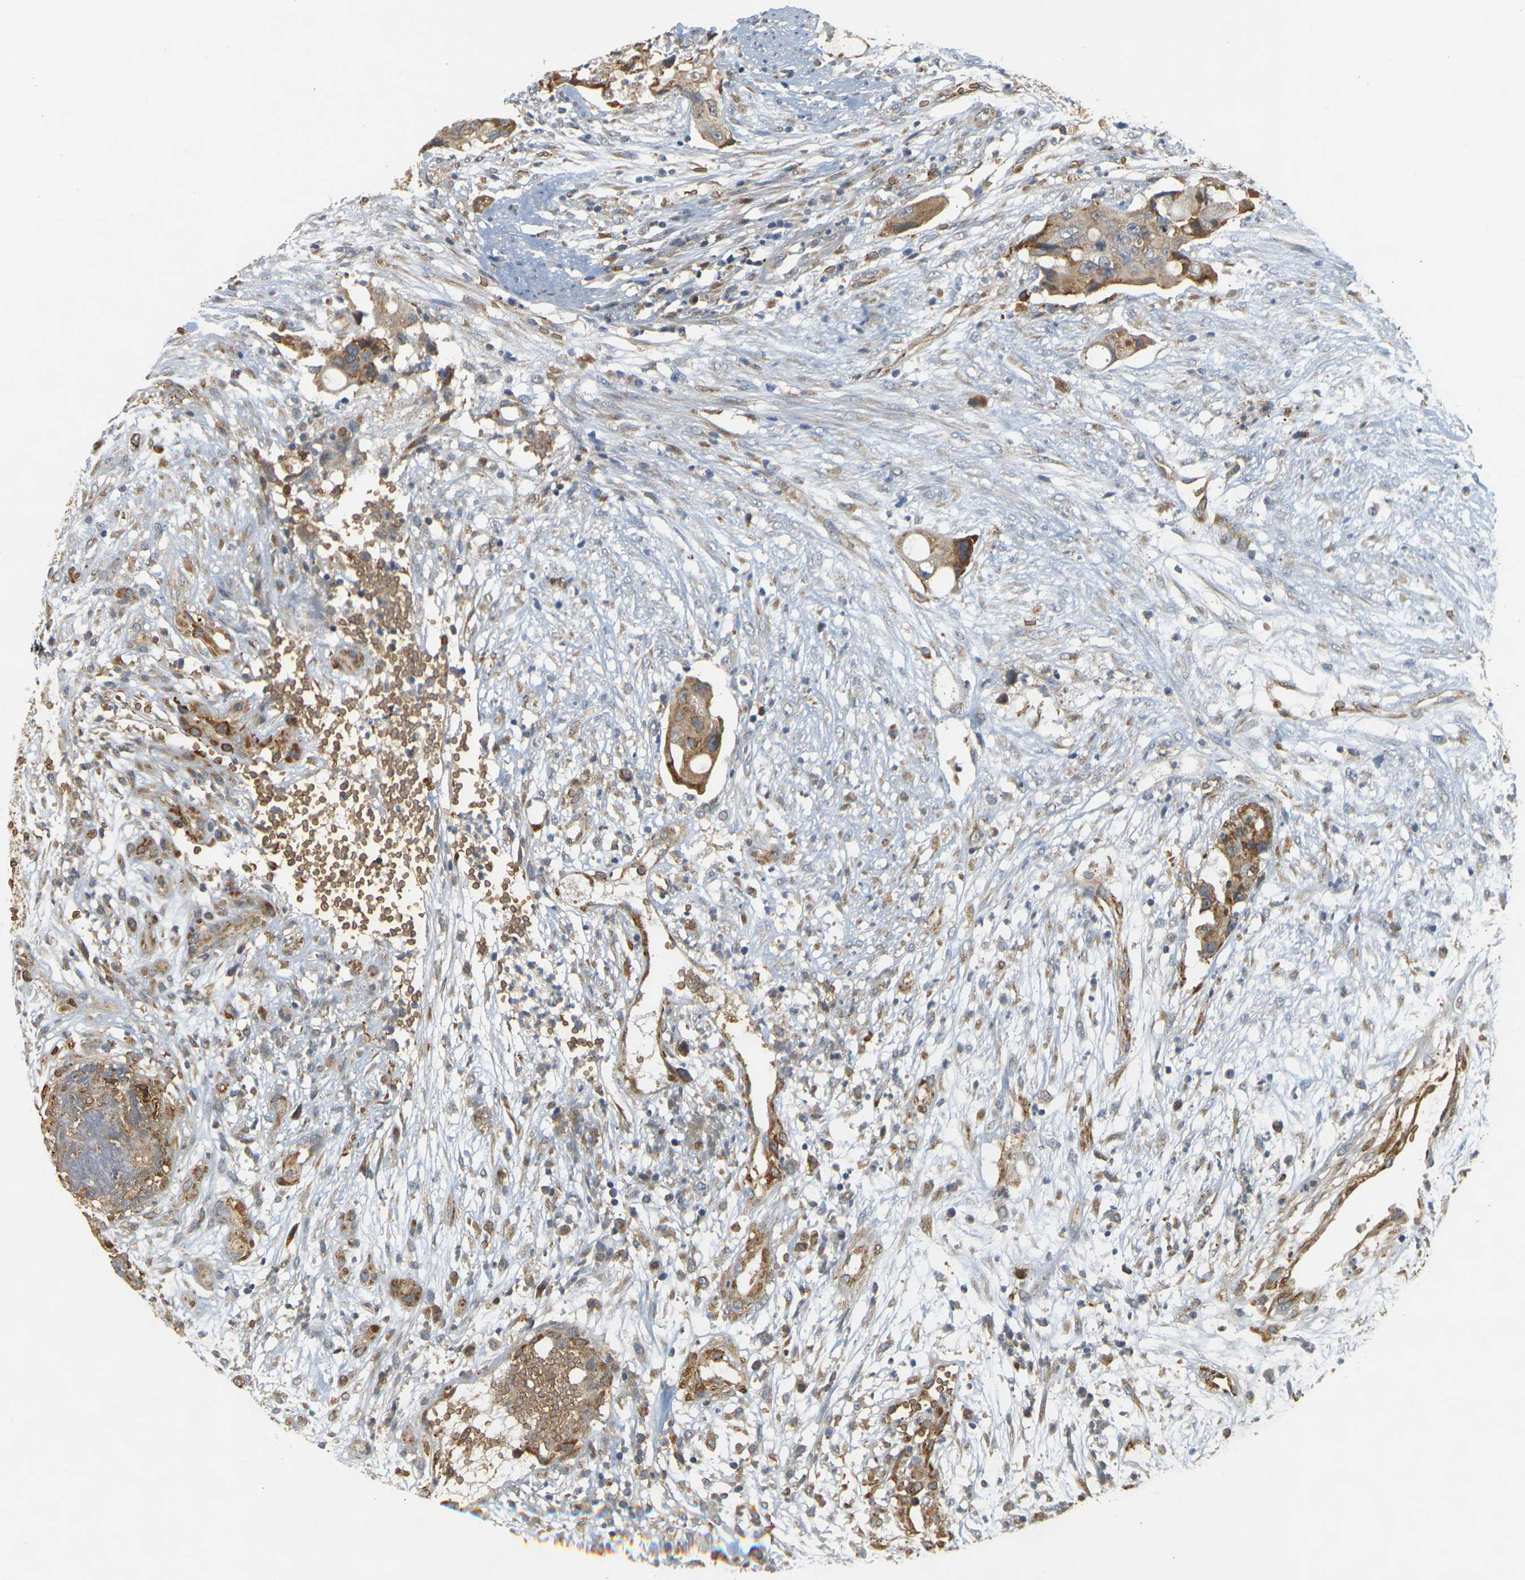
{"staining": {"intensity": "moderate", "quantity": ">75%", "location": "cytoplasmic/membranous"}, "tissue": "colorectal cancer", "cell_type": "Tumor cells", "image_type": "cancer", "snomed": [{"axis": "morphology", "description": "Adenocarcinoma, NOS"}, {"axis": "topography", "description": "Colon"}], "caption": "A histopathology image showing moderate cytoplasmic/membranous expression in approximately >75% of tumor cells in colorectal cancer (adenocarcinoma), as visualized by brown immunohistochemical staining.", "gene": "MEGF9", "patient": {"sex": "female", "age": 57}}